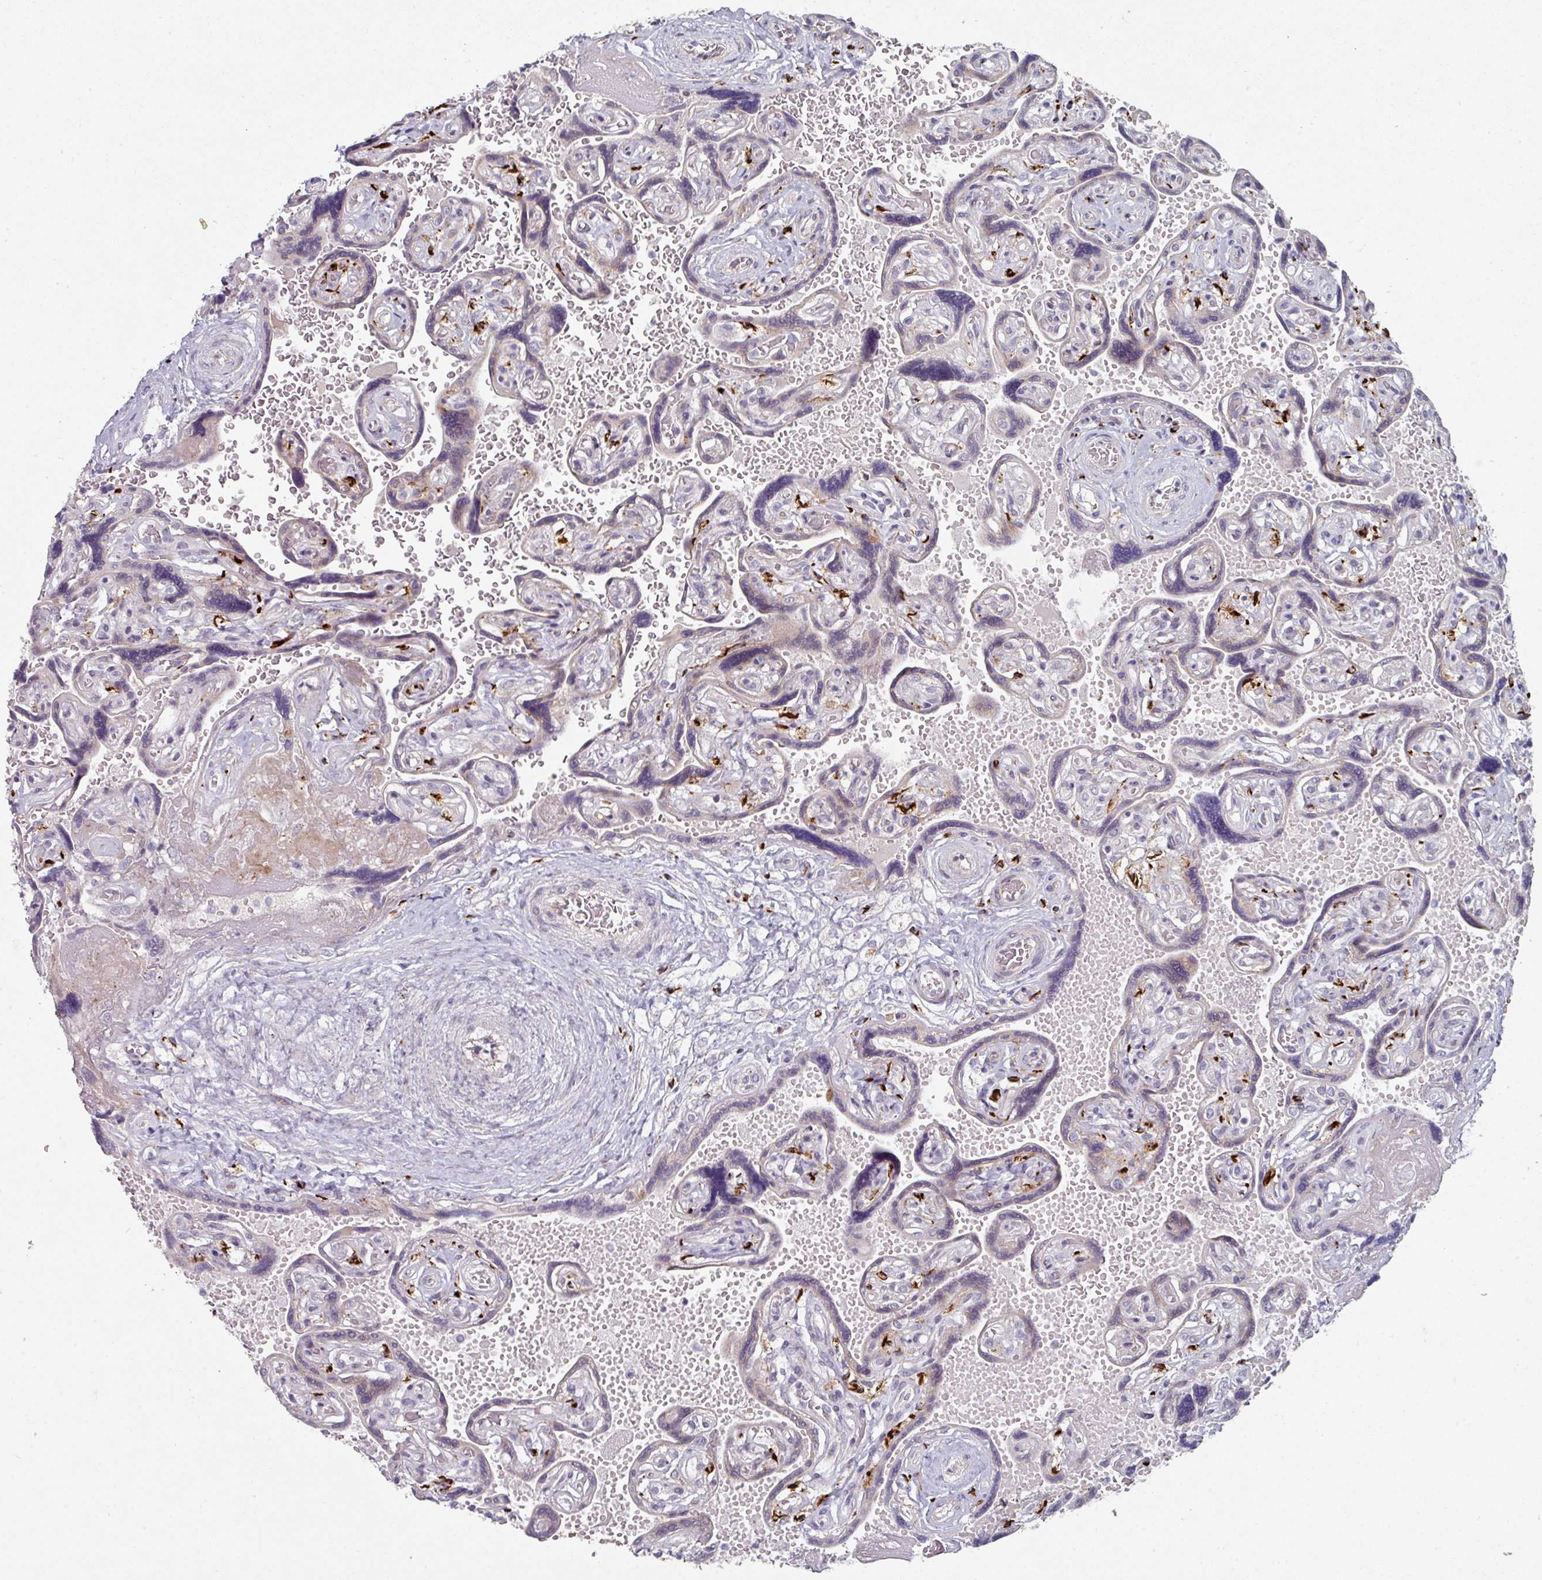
{"staining": {"intensity": "negative", "quantity": "none", "location": "none"}, "tissue": "placenta", "cell_type": "Trophoblastic cells", "image_type": "normal", "snomed": [{"axis": "morphology", "description": "Normal tissue, NOS"}, {"axis": "topography", "description": "Placenta"}], "caption": "Immunohistochemistry (IHC) micrograph of normal placenta: human placenta stained with DAB (3,3'-diaminobenzidine) displays no significant protein positivity in trophoblastic cells. (IHC, brightfield microscopy, high magnification).", "gene": "WSB2", "patient": {"sex": "female", "age": 32}}